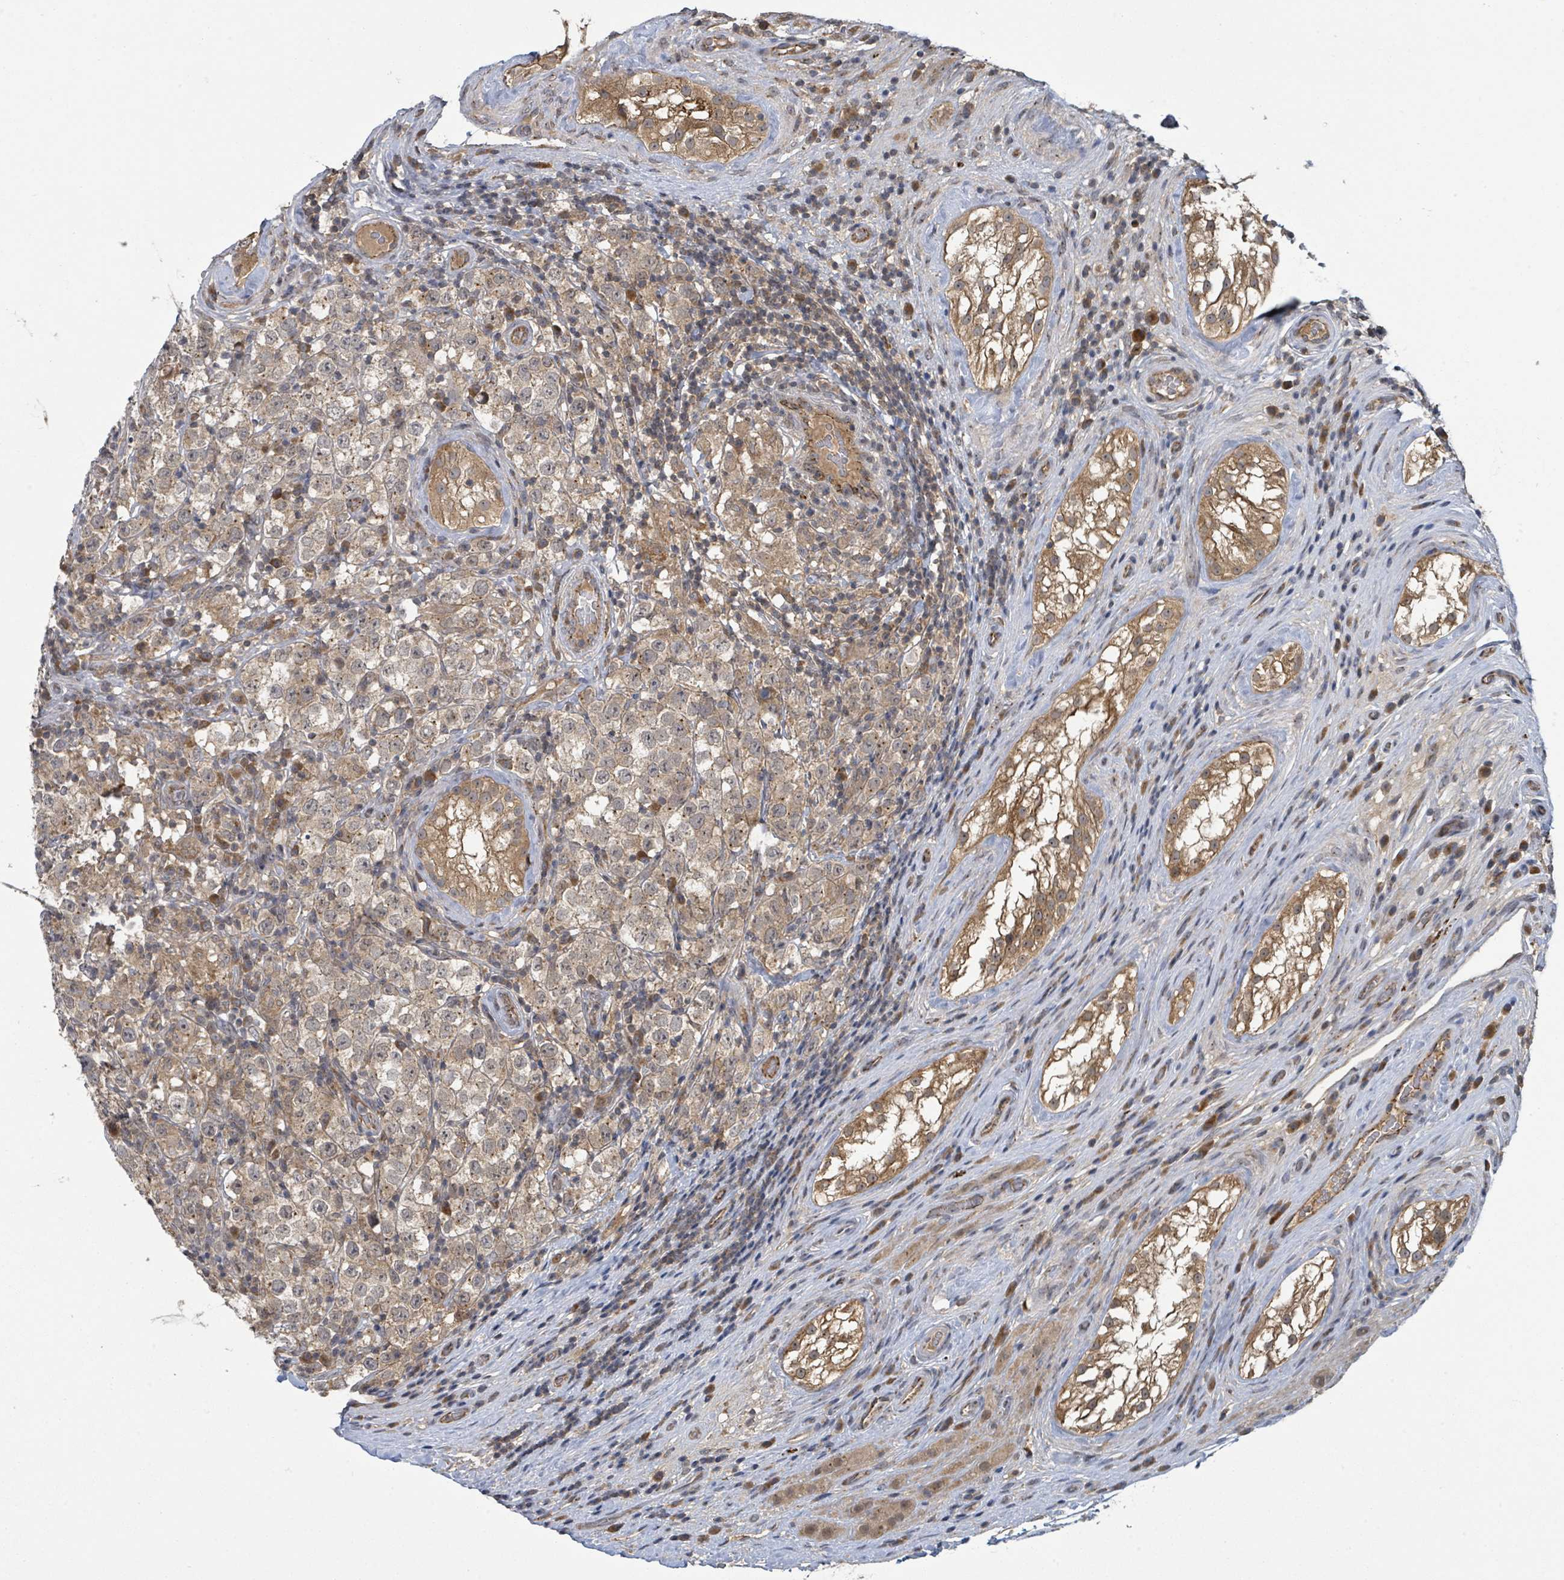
{"staining": {"intensity": "moderate", "quantity": ">75%", "location": "cytoplasmic/membranous"}, "tissue": "testis cancer", "cell_type": "Tumor cells", "image_type": "cancer", "snomed": [{"axis": "morphology", "description": "Seminoma, NOS"}, {"axis": "morphology", "description": "Carcinoma, Embryonal, NOS"}, {"axis": "topography", "description": "Testis"}], "caption": "Immunohistochemical staining of human testis seminoma exhibits moderate cytoplasmic/membranous protein expression in approximately >75% of tumor cells.", "gene": "CCDC121", "patient": {"sex": "male", "age": 41}}